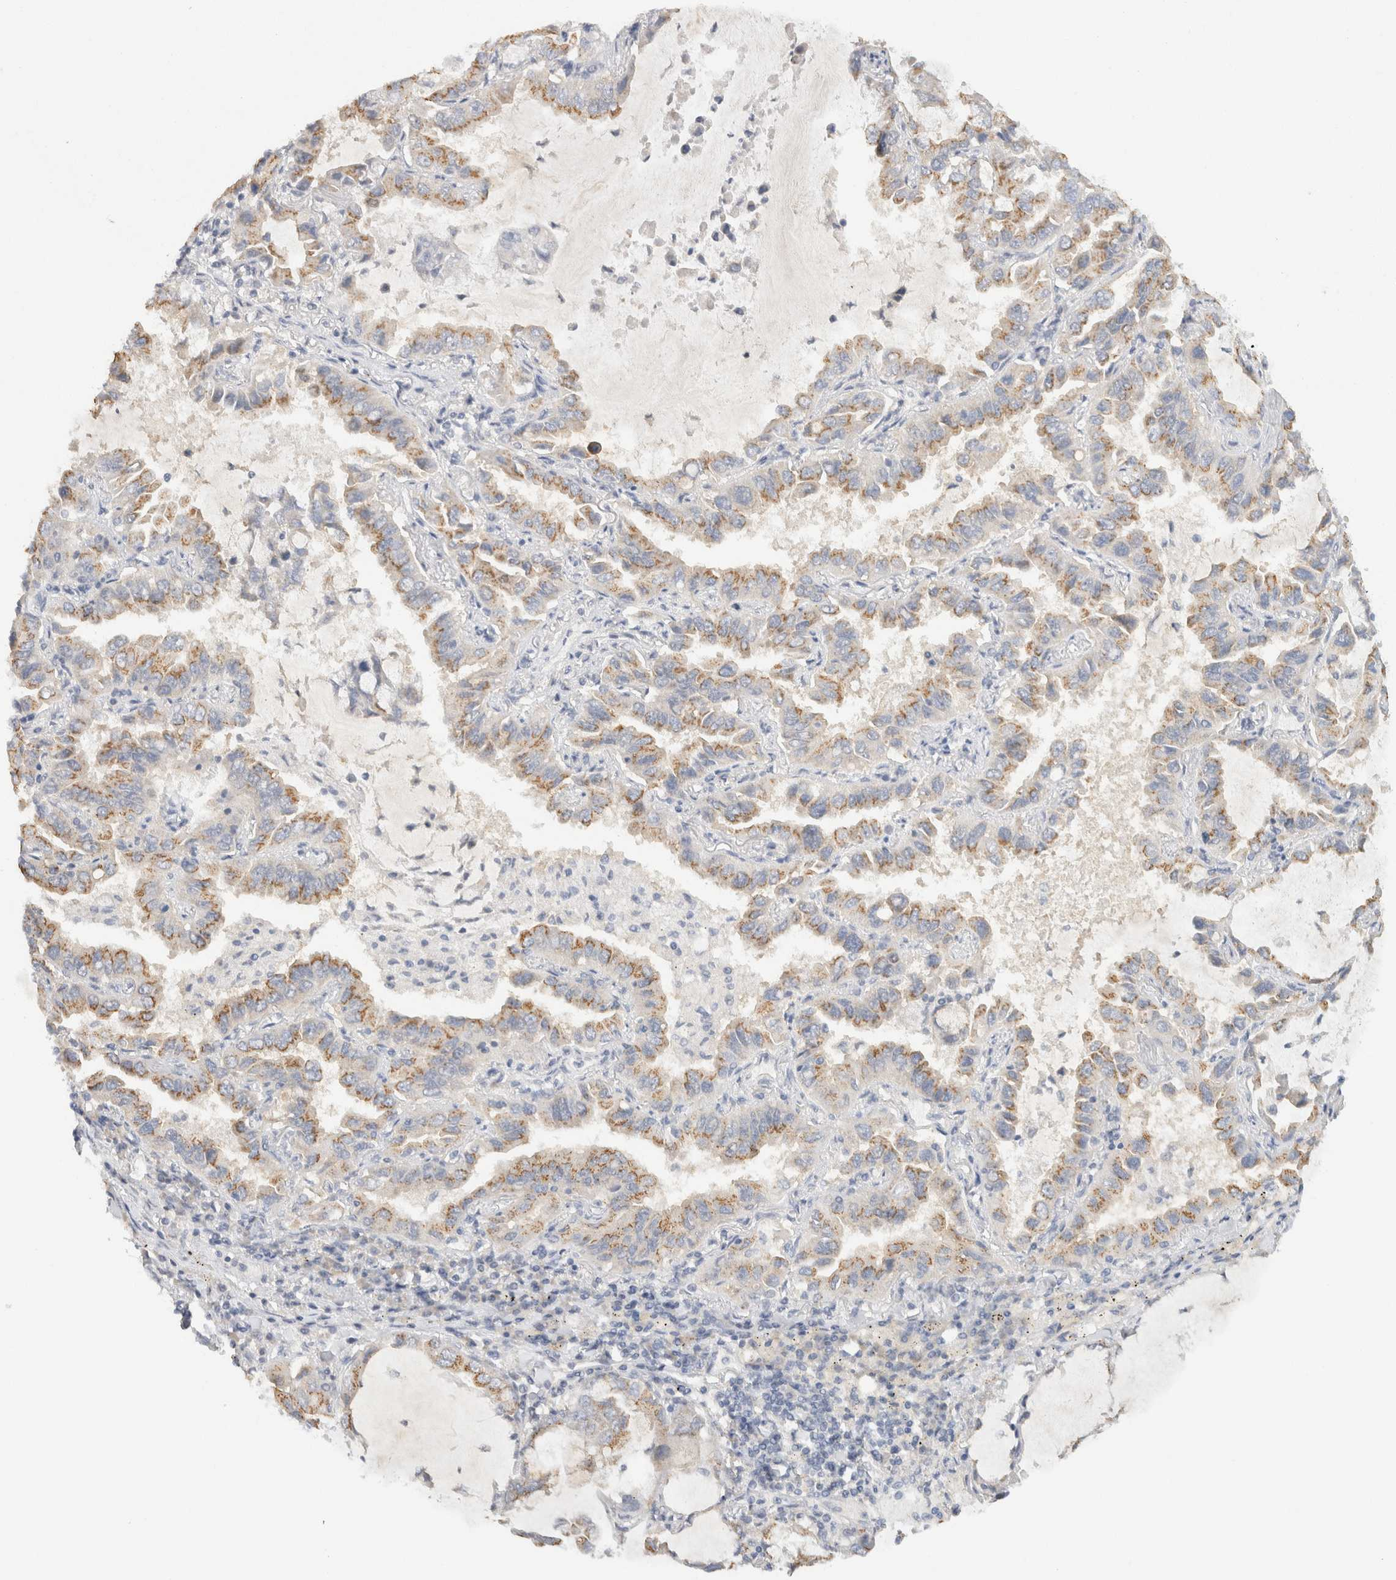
{"staining": {"intensity": "moderate", "quantity": ">75%", "location": "cytoplasmic/membranous"}, "tissue": "lung cancer", "cell_type": "Tumor cells", "image_type": "cancer", "snomed": [{"axis": "morphology", "description": "Adenocarcinoma, NOS"}, {"axis": "topography", "description": "Lung"}], "caption": "Lung cancer (adenocarcinoma) was stained to show a protein in brown. There is medium levels of moderate cytoplasmic/membranous expression in about >75% of tumor cells.", "gene": "CHRM4", "patient": {"sex": "male", "age": 64}}